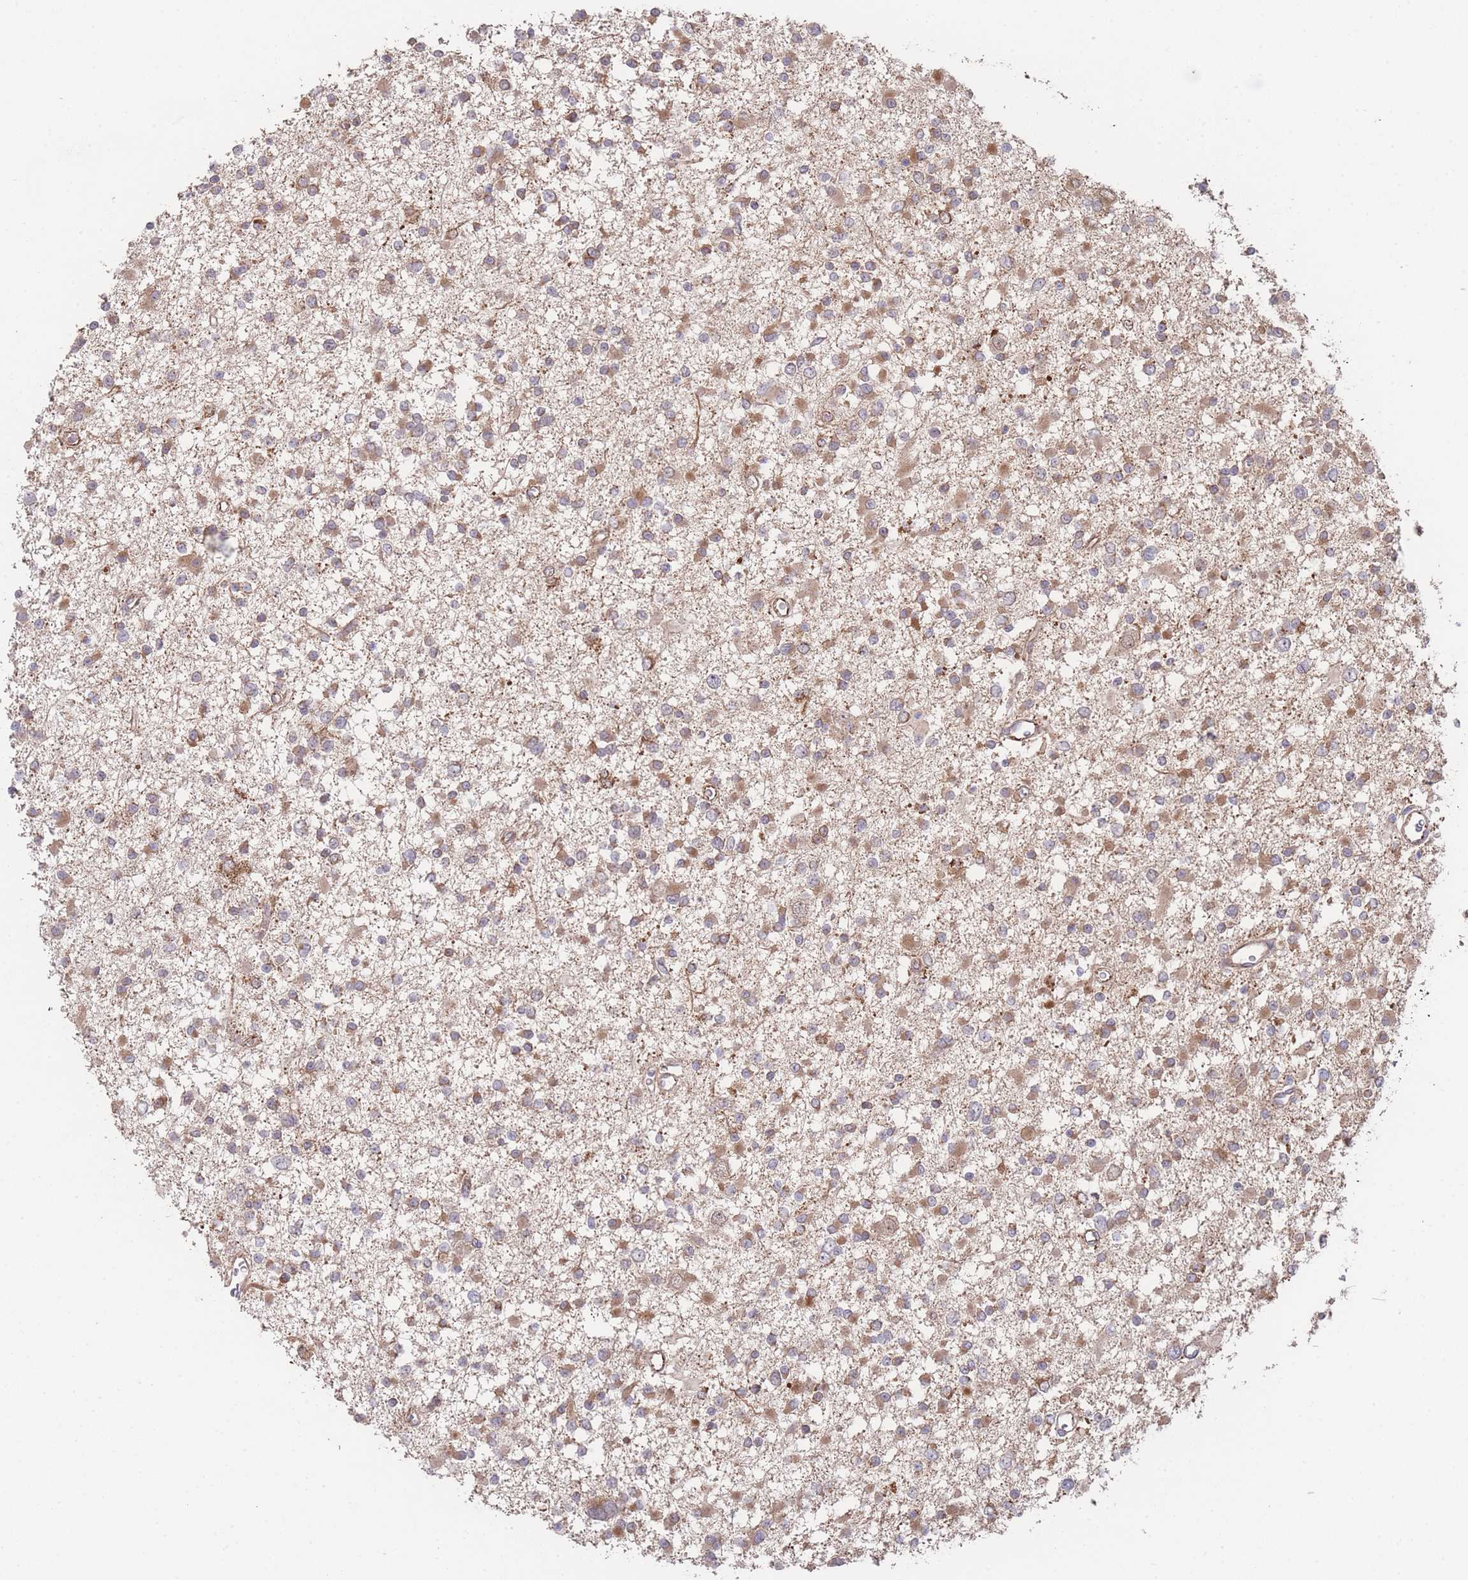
{"staining": {"intensity": "moderate", "quantity": ">75%", "location": "cytoplasmic/membranous"}, "tissue": "glioma", "cell_type": "Tumor cells", "image_type": "cancer", "snomed": [{"axis": "morphology", "description": "Glioma, malignant, Low grade"}, {"axis": "topography", "description": "Brain"}], "caption": "Protein staining of malignant glioma (low-grade) tissue displays moderate cytoplasmic/membranous expression in about >75% of tumor cells.", "gene": "PXMP4", "patient": {"sex": "female", "age": 22}}